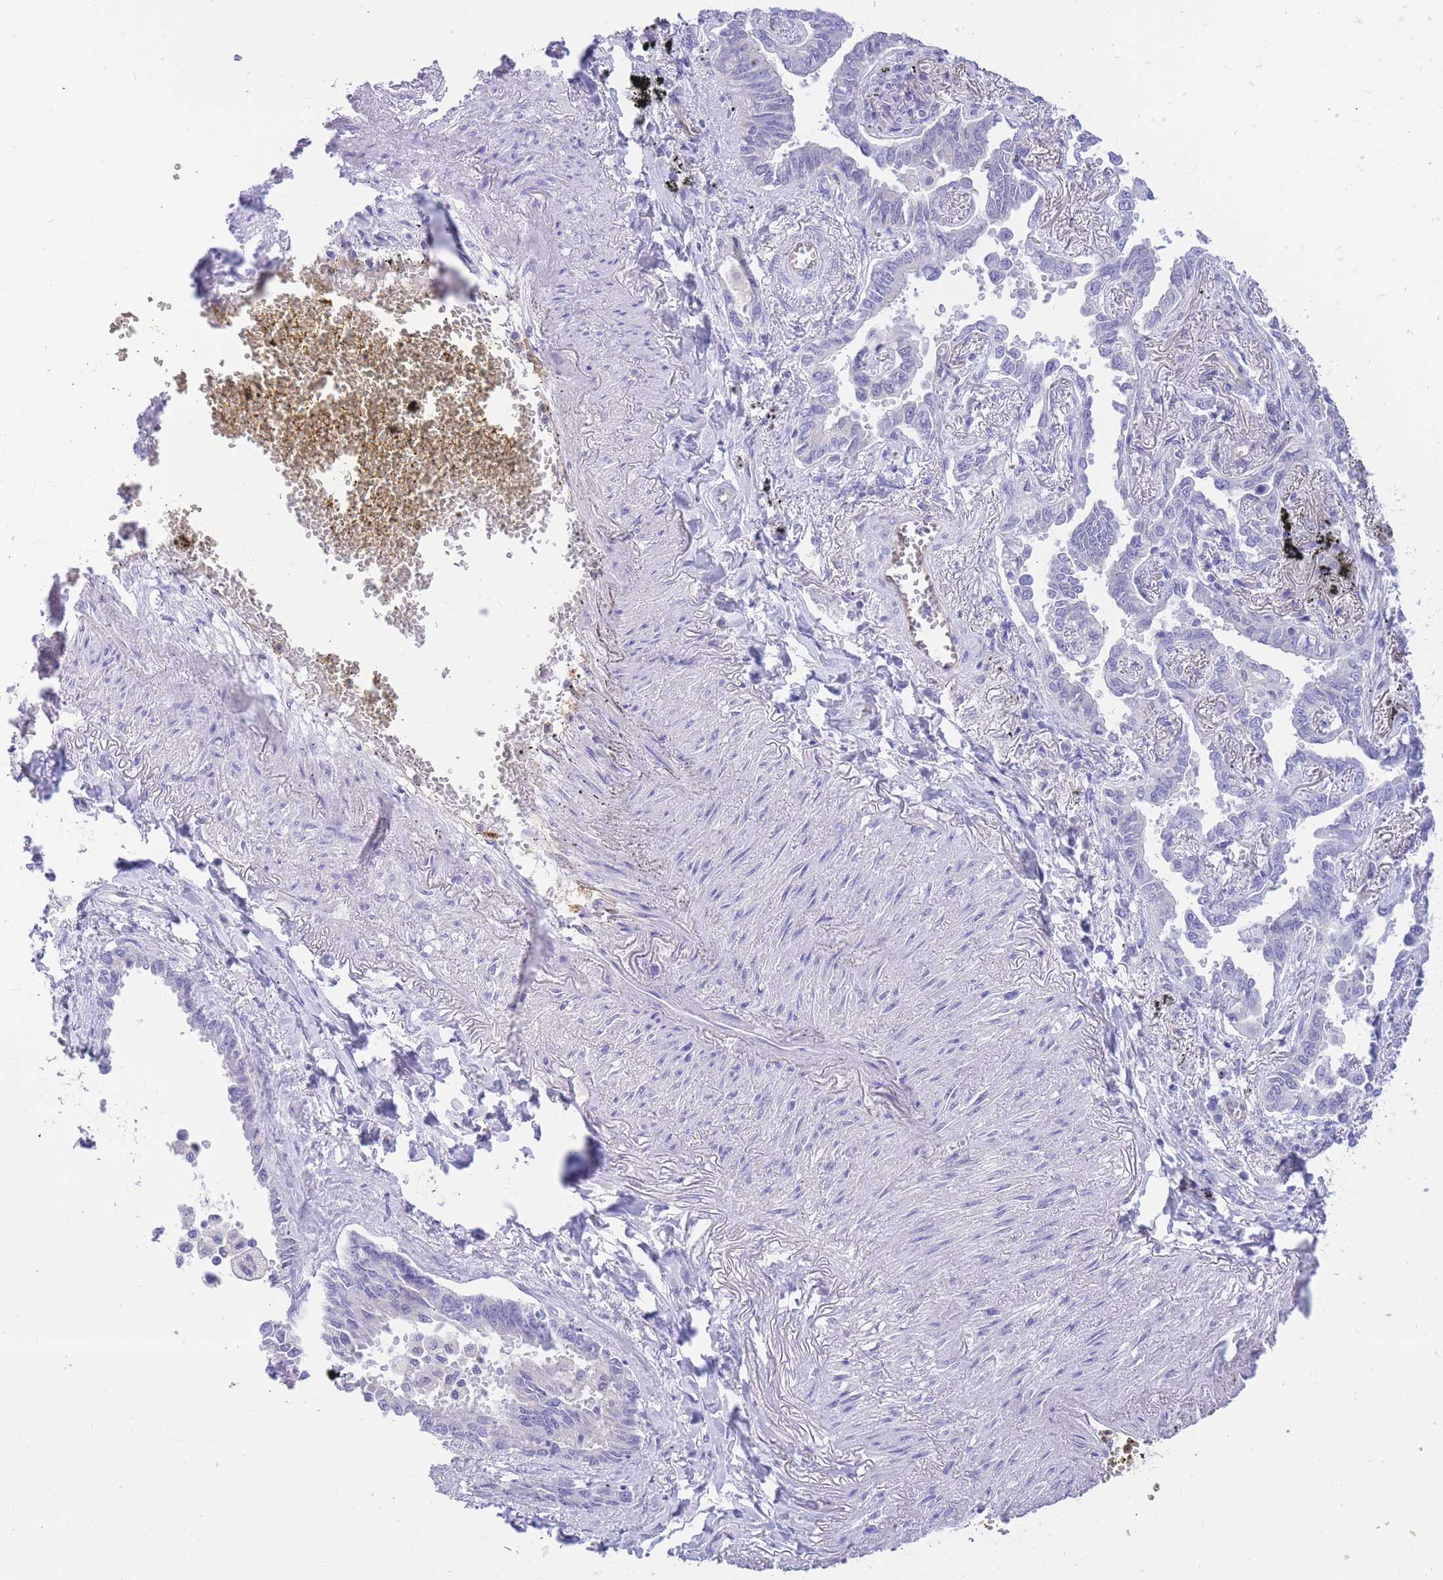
{"staining": {"intensity": "negative", "quantity": "none", "location": "none"}, "tissue": "lung cancer", "cell_type": "Tumor cells", "image_type": "cancer", "snomed": [{"axis": "morphology", "description": "Adenocarcinoma, NOS"}, {"axis": "topography", "description": "Lung"}], "caption": "An immunohistochemistry image of lung cancer is shown. There is no staining in tumor cells of lung cancer.", "gene": "SULT1A1", "patient": {"sex": "male", "age": 67}}